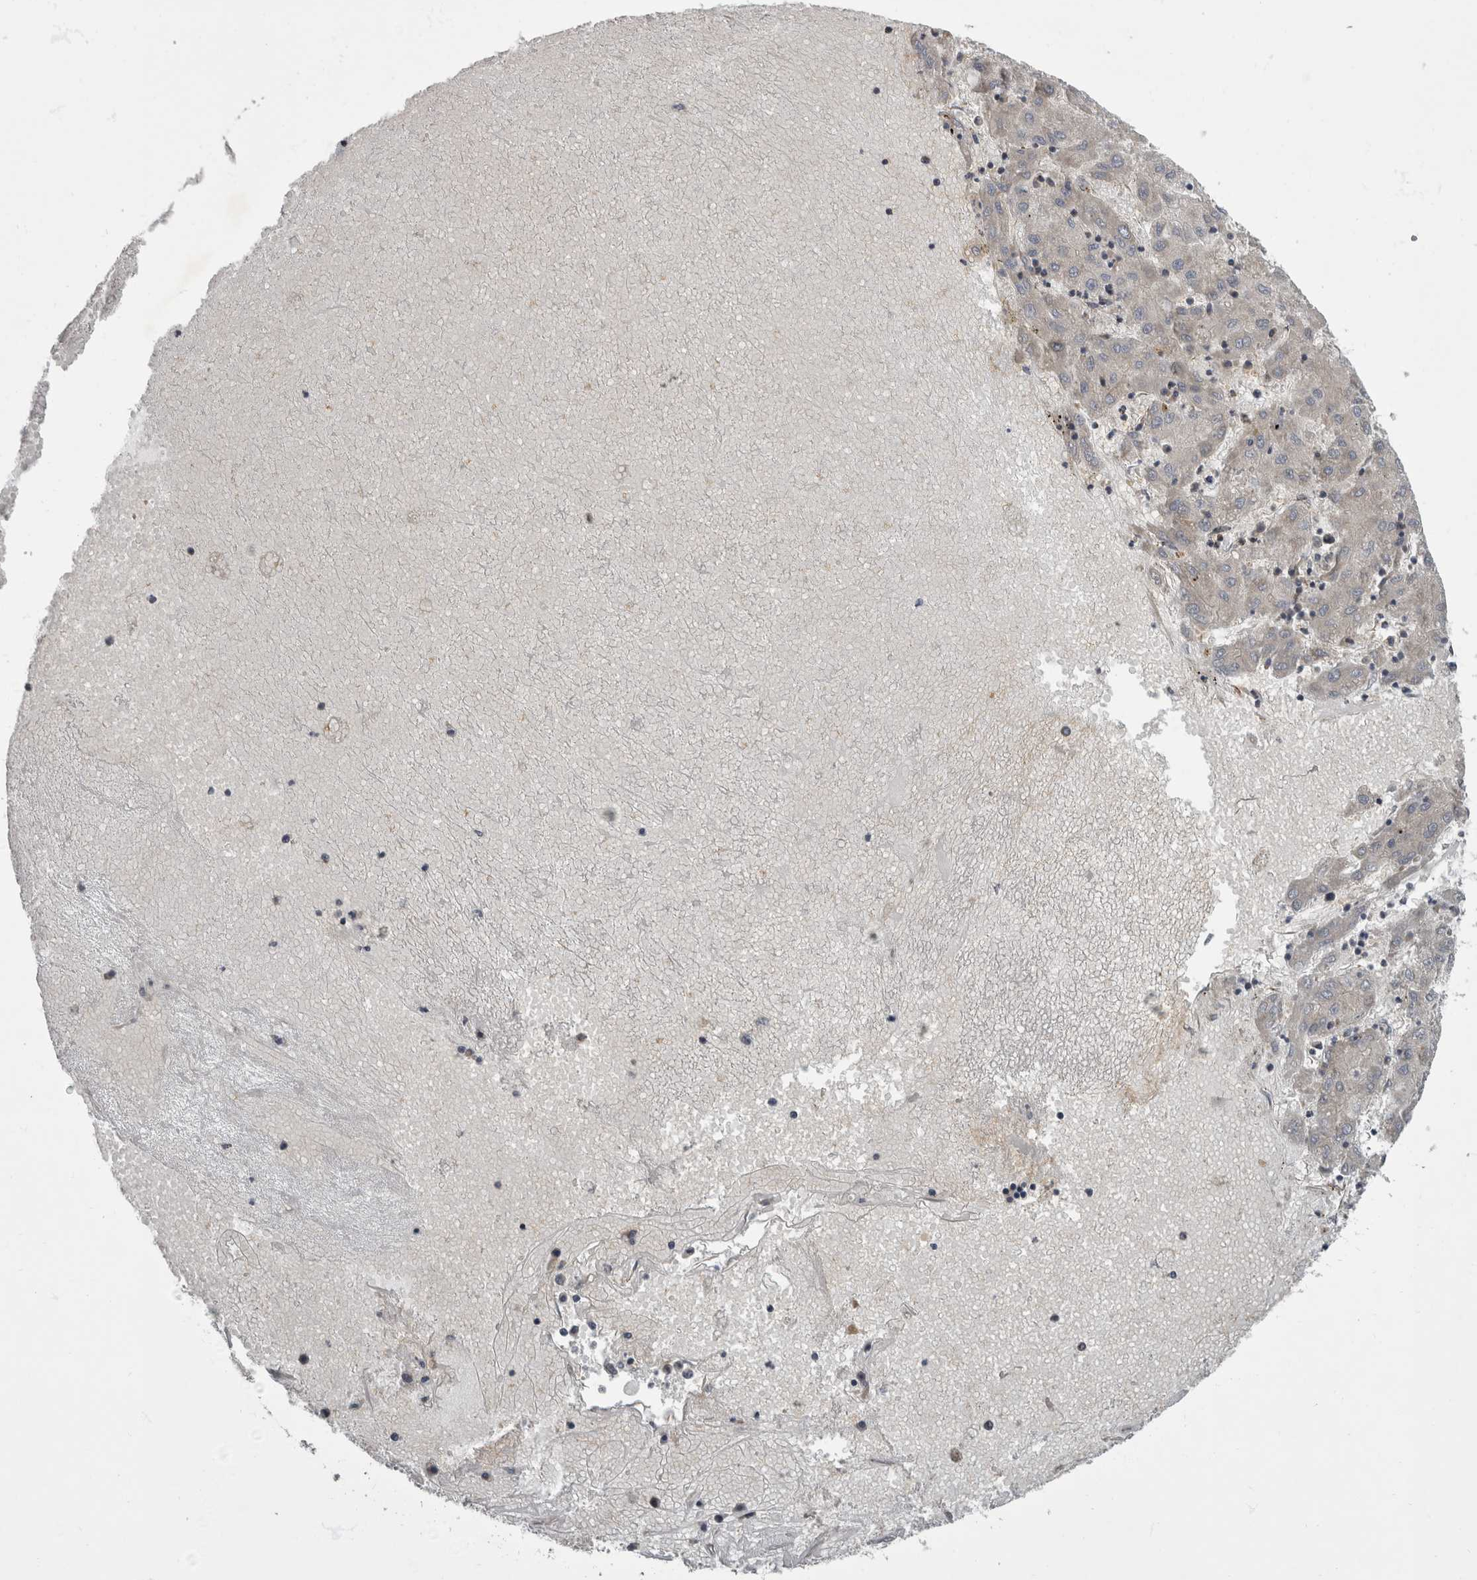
{"staining": {"intensity": "negative", "quantity": "none", "location": "none"}, "tissue": "liver cancer", "cell_type": "Tumor cells", "image_type": "cancer", "snomed": [{"axis": "morphology", "description": "Carcinoma, Hepatocellular, NOS"}, {"axis": "topography", "description": "Liver"}], "caption": "Liver hepatocellular carcinoma stained for a protein using IHC reveals no staining tumor cells.", "gene": "HOOK3", "patient": {"sex": "male", "age": 72}}